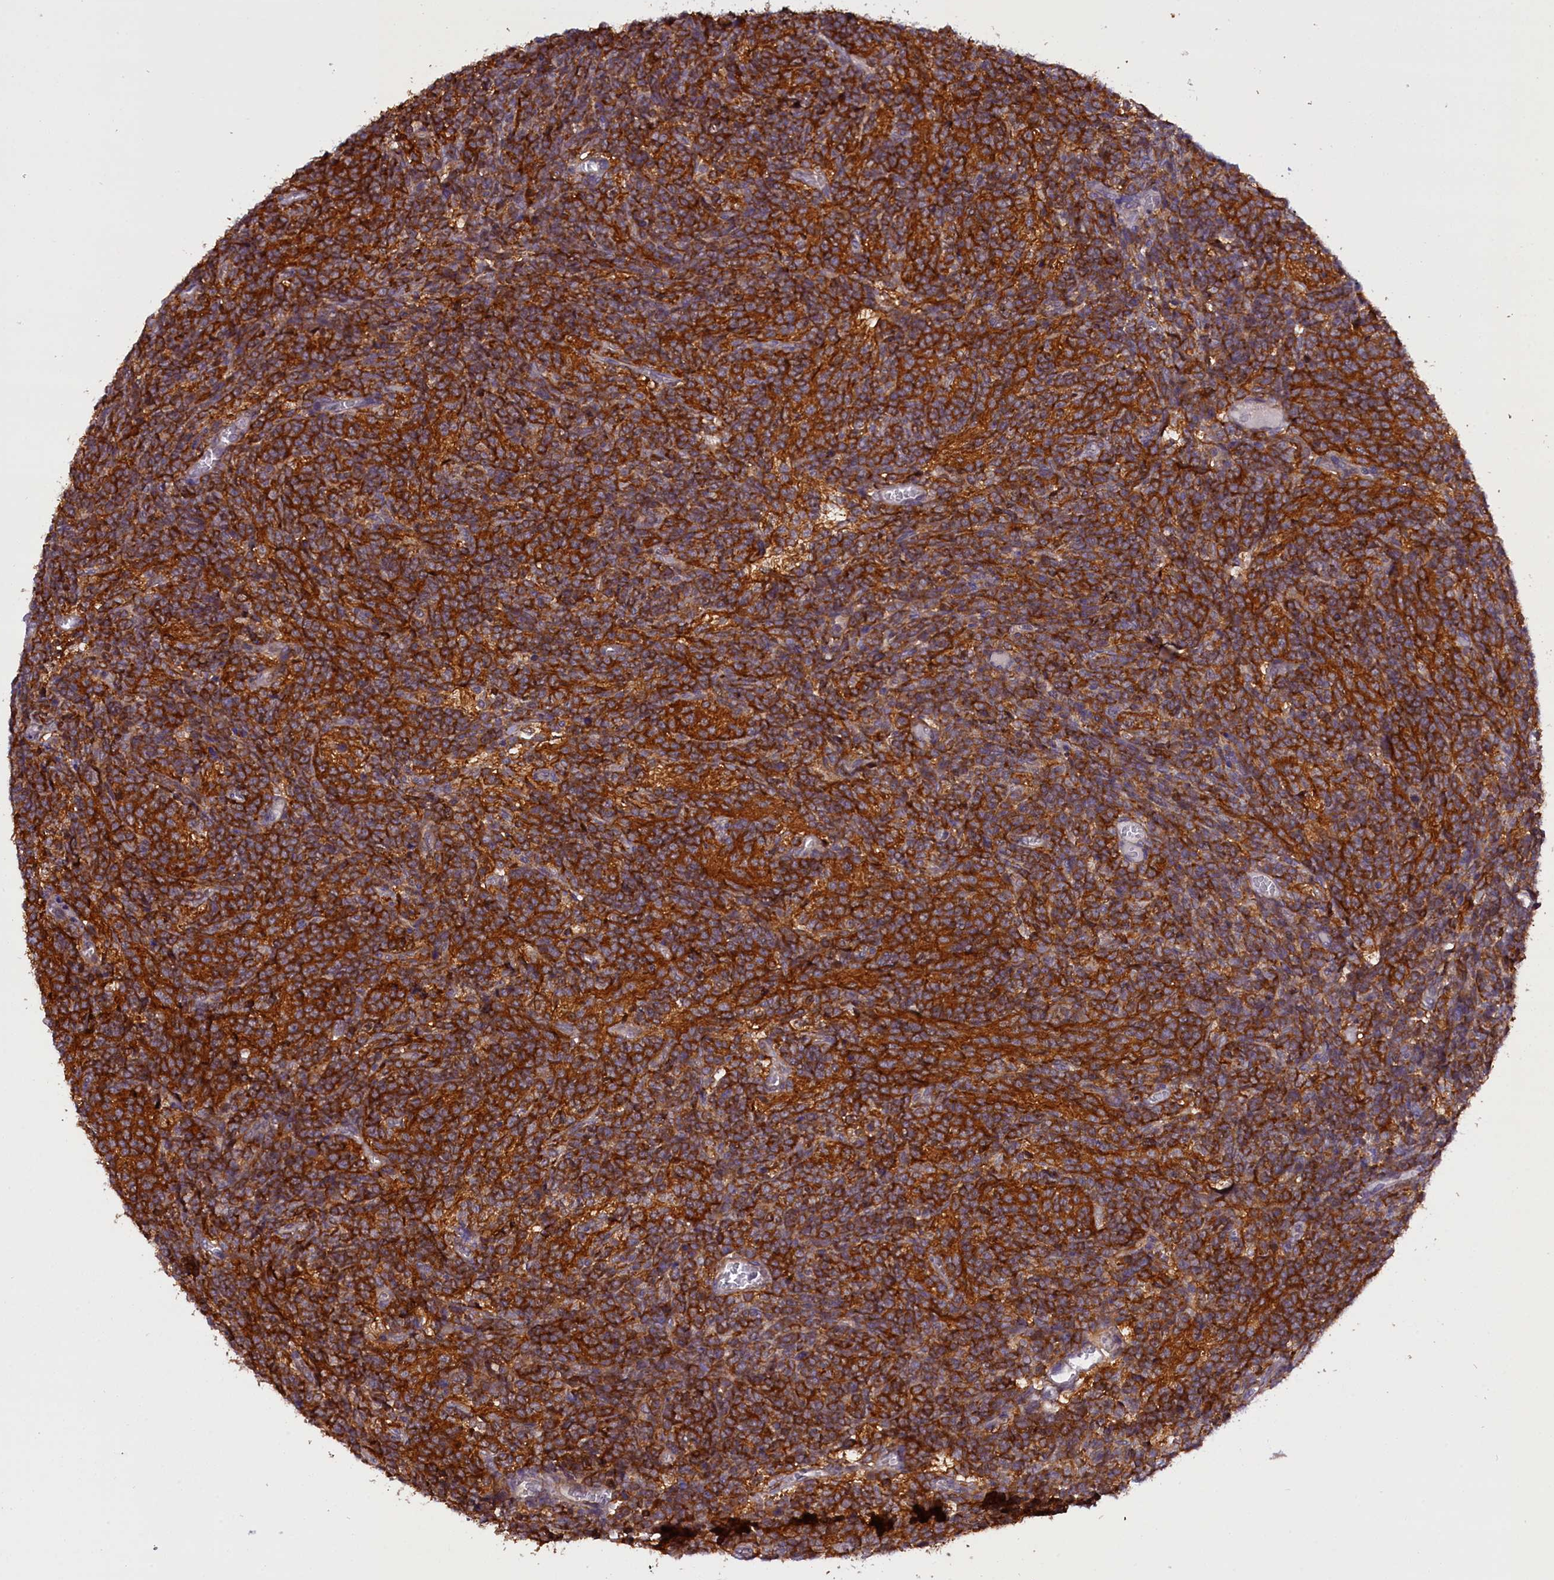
{"staining": {"intensity": "strong", "quantity": ">75%", "location": "cytoplasmic/membranous"}, "tissue": "glioma", "cell_type": "Tumor cells", "image_type": "cancer", "snomed": [{"axis": "morphology", "description": "Glioma, malignant, Low grade"}, {"axis": "topography", "description": "Brain"}], "caption": "Protein analysis of glioma tissue demonstrates strong cytoplasmic/membranous expression in approximately >75% of tumor cells.", "gene": "TBCB", "patient": {"sex": "female", "age": 1}}